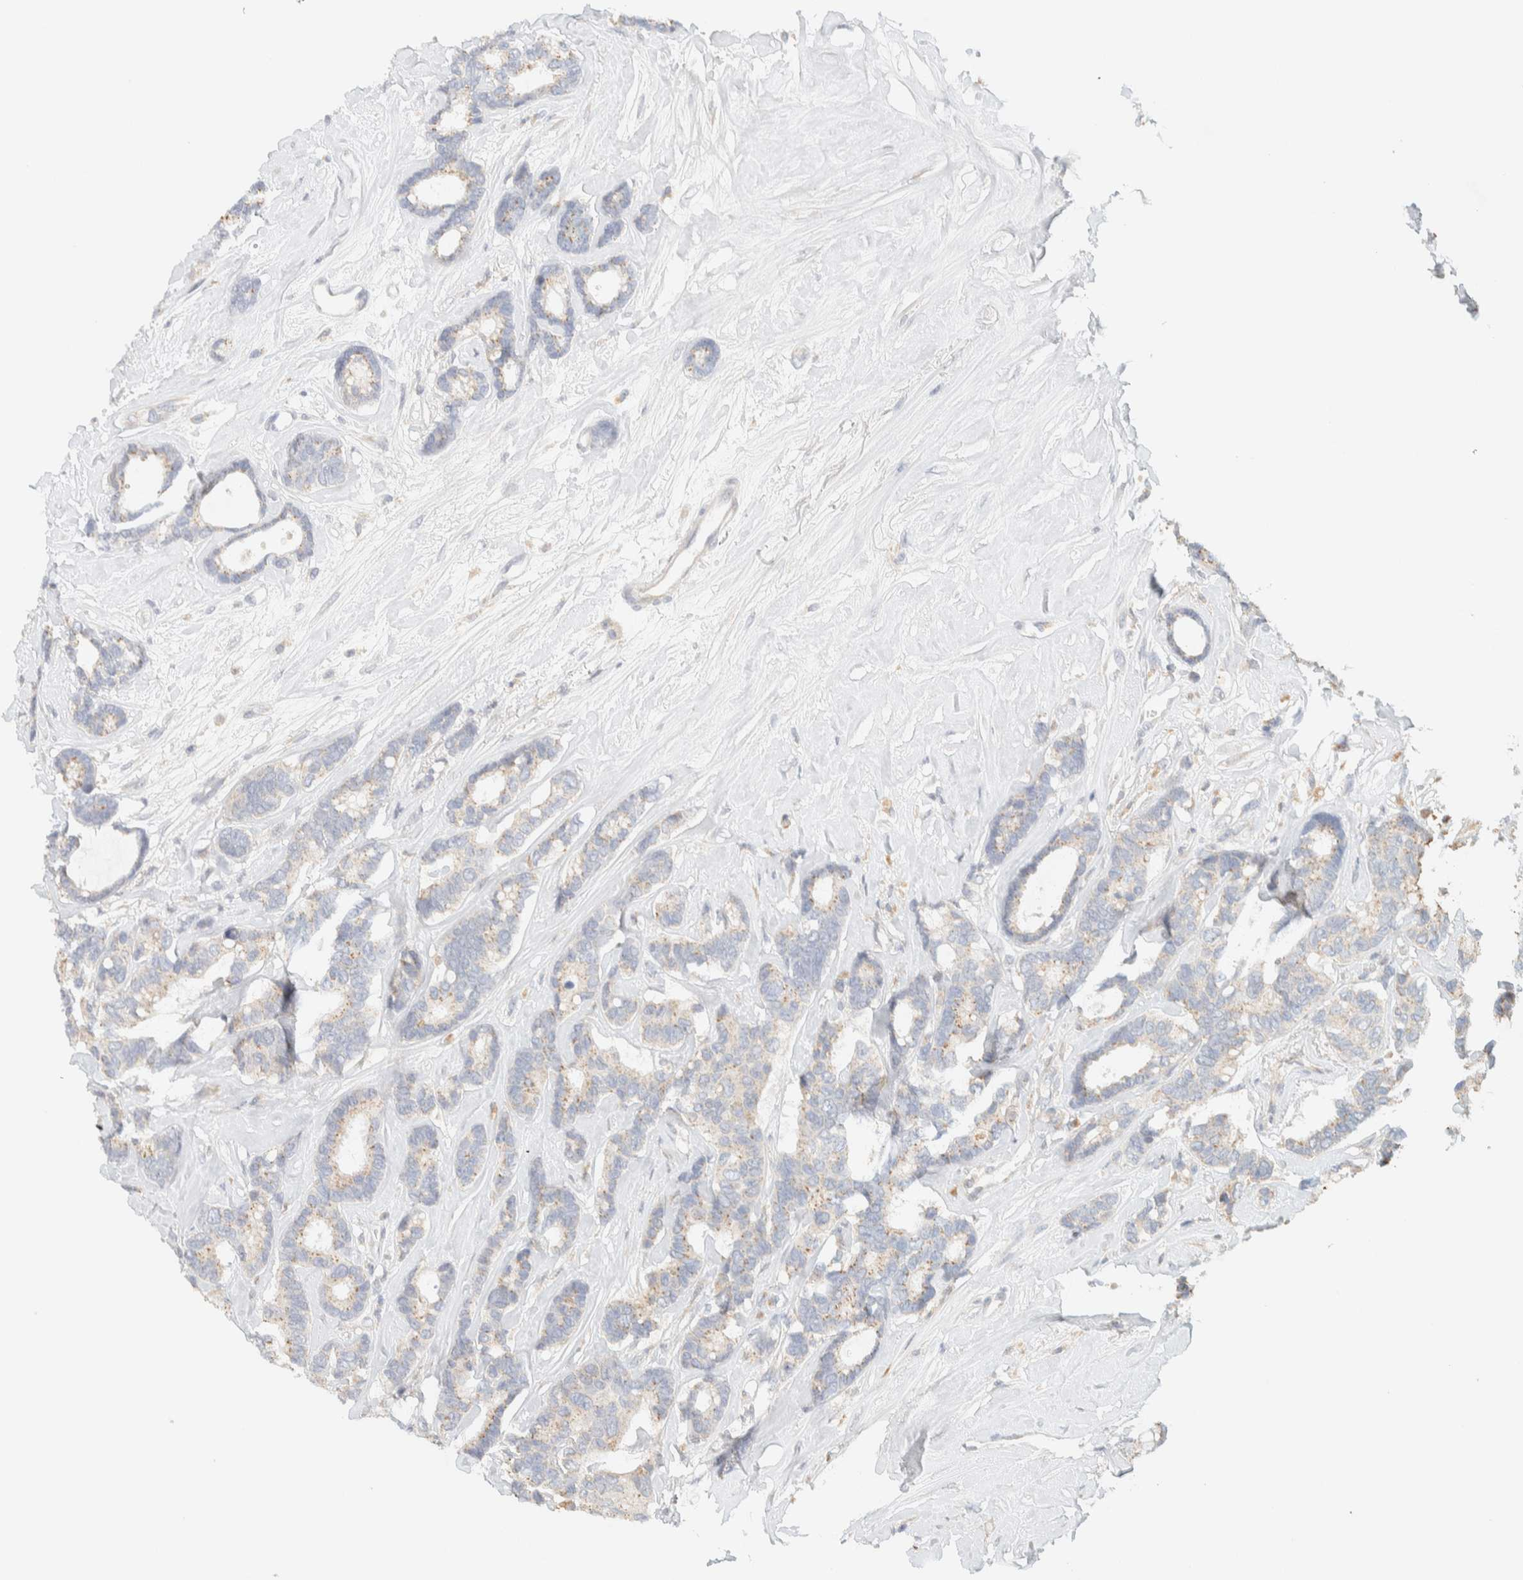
{"staining": {"intensity": "weak", "quantity": ">75%", "location": "cytoplasmic/membranous"}, "tissue": "breast cancer", "cell_type": "Tumor cells", "image_type": "cancer", "snomed": [{"axis": "morphology", "description": "Duct carcinoma"}, {"axis": "topography", "description": "Breast"}], "caption": "Intraductal carcinoma (breast) tissue shows weak cytoplasmic/membranous expression in about >75% of tumor cells (DAB (3,3'-diaminobenzidine) = brown stain, brightfield microscopy at high magnification).", "gene": "TTC3", "patient": {"sex": "female", "age": 87}}